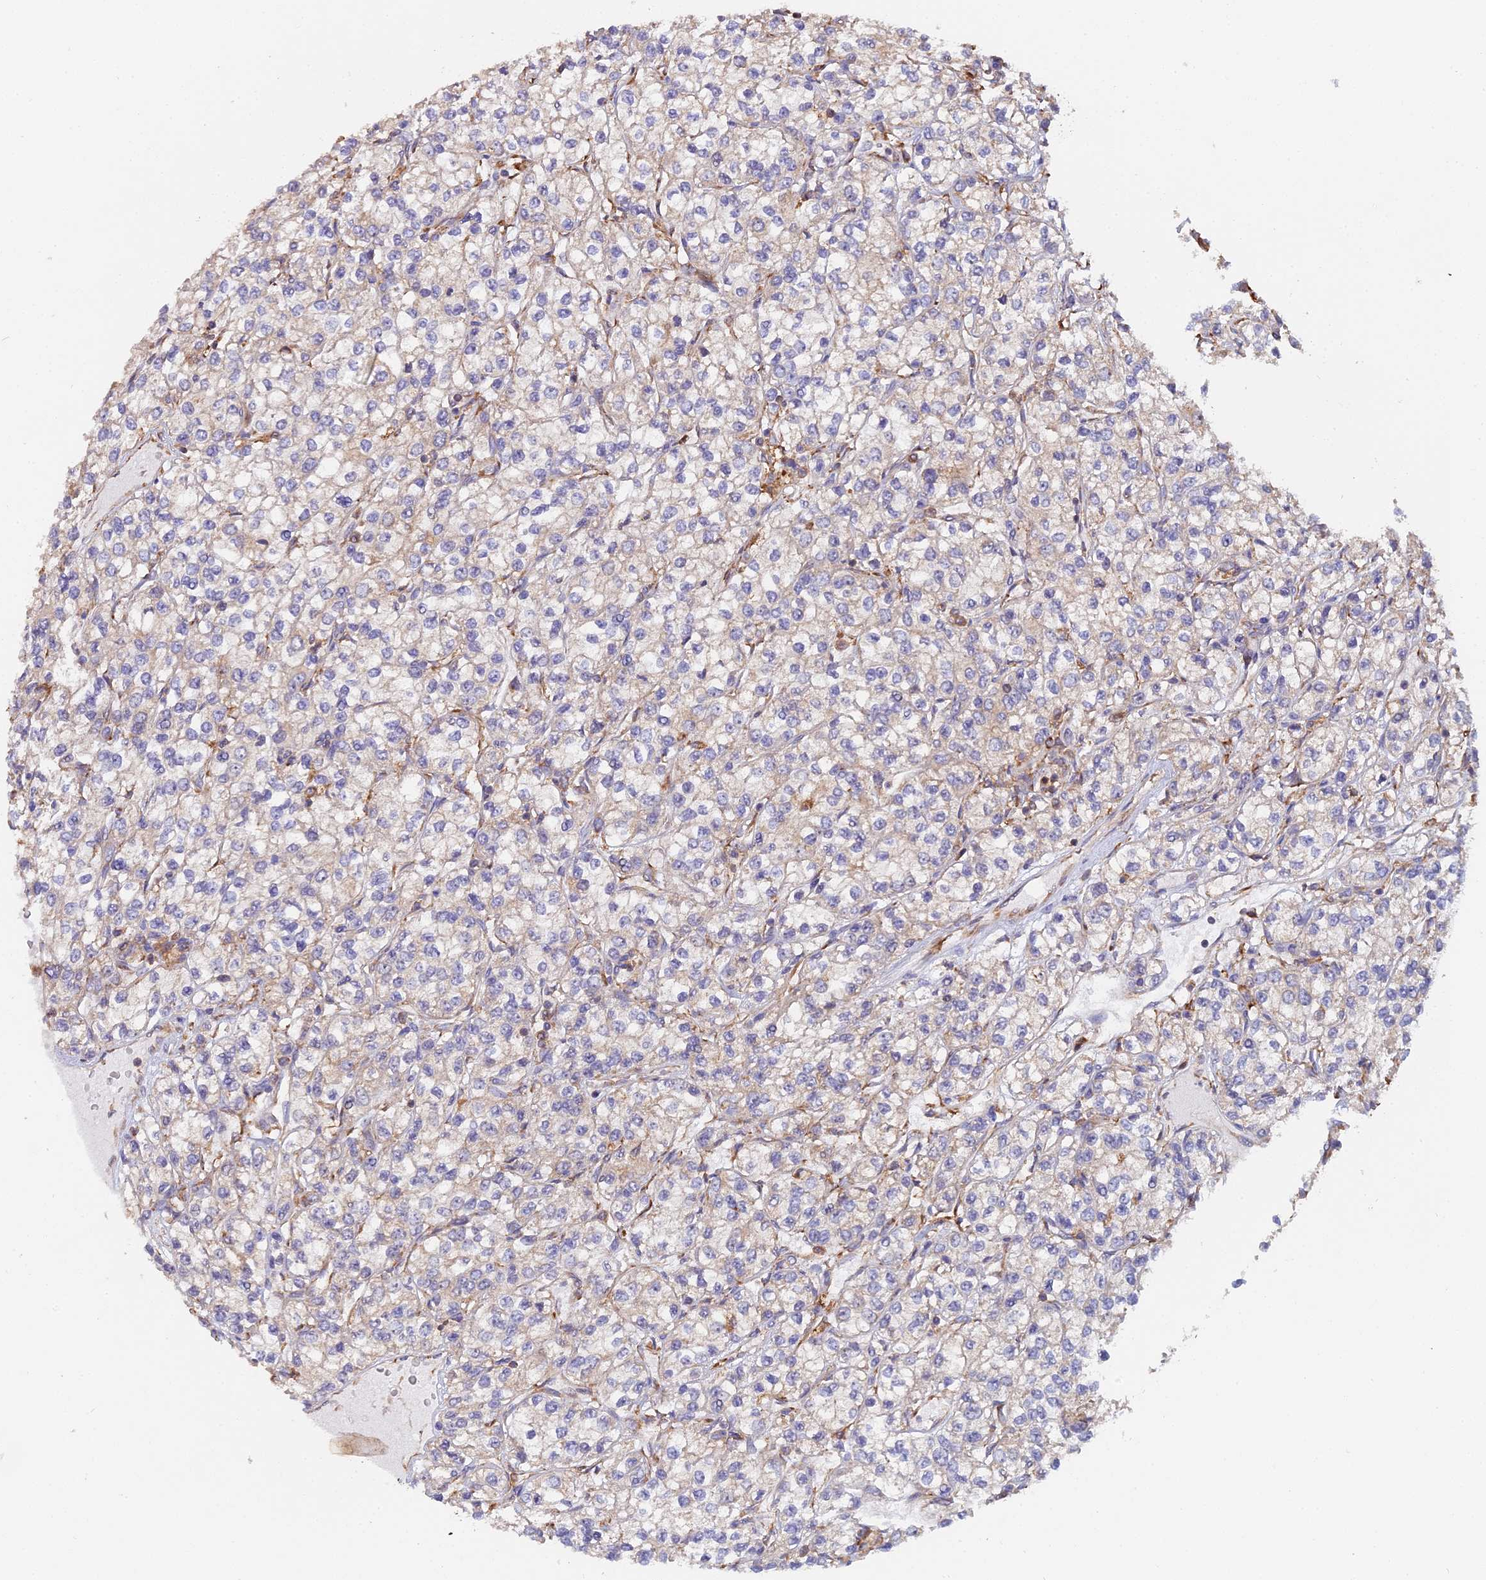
{"staining": {"intensity": "weak", "quantity": "25%-75%", "location": "cytoplasmic/membranous"}, "tissue": "renal cancer", "cell_type": "Tumor cells", "image_type": "cancer", "snomed": [{"axis": "morphology", "description": "Adenocarcinoma, NOS"}, {"axis": "topography", "description": "Kidney"}], "caption": "The image demonstrates staining of renal adenocarcinoma, revealing weak cytoplasmic/membranous protein expression (brown color) within tumor cells.", "gene": "RPL26", "patient": {"sex": "male", "age": 80}}